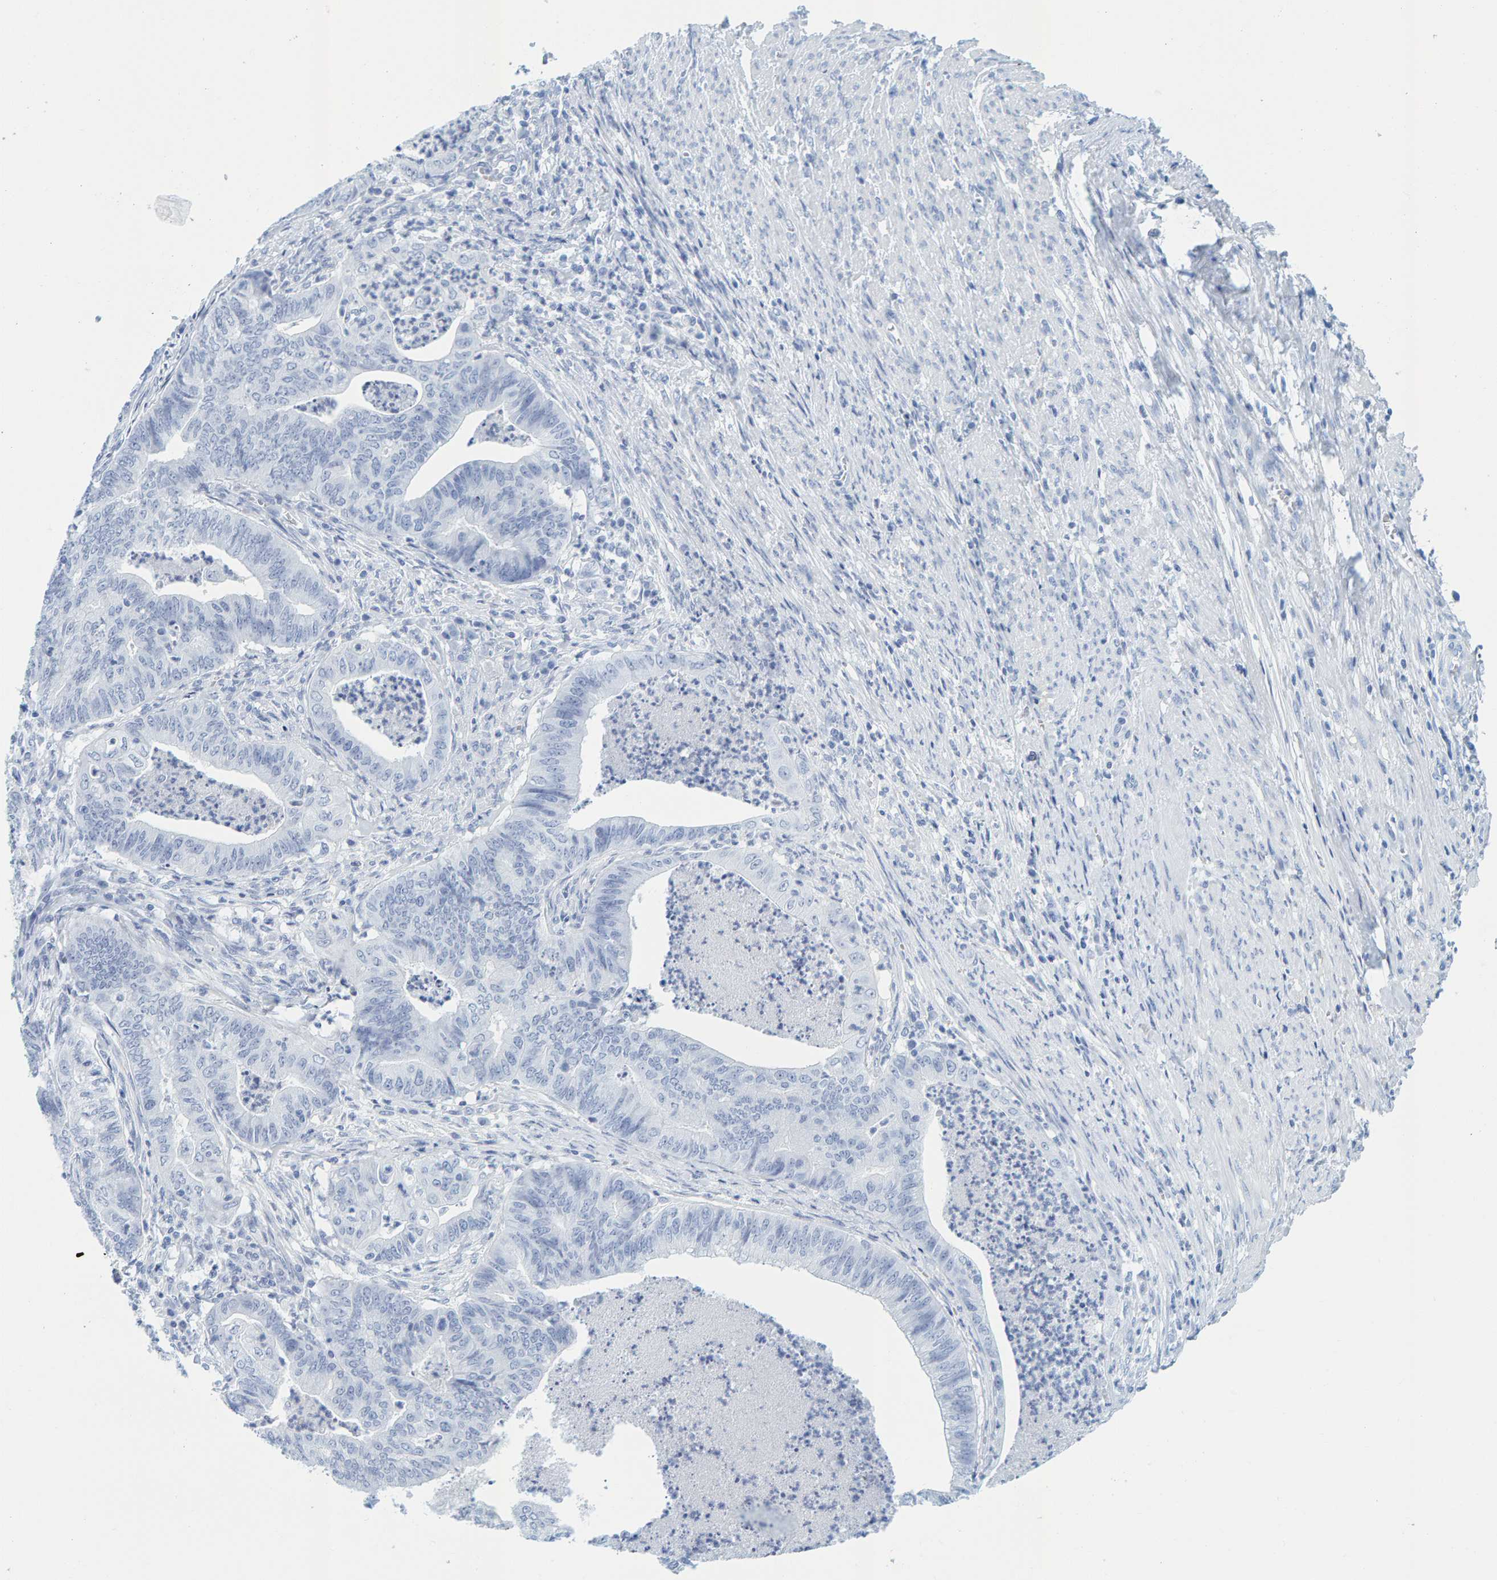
{"staining": {"intensity": "negative", "quantity": "none", "location": "none"}, "tissue": "endometrial cancer", "cell_type": "Tumor cells", "image_type": "cancer", "snomed": [{"axis": "morphology", "description": "Polyp, NOS"}, {"axis": "morphology", "description": "Adenocarcinoma, NOS"}, {"axis": "morphology", "description": "Adenoma, NOS"}, {"axis": "topography", "description": "Endometrium"}], "caption": "Immunohistochemistry (IHC) image of neoplastic tissue: human endometrial polyp stained with DAB (3,3'-diaminobenzidine) demonstrates no significant protein staining in tumor cells.", "gene": "SFTPC", "patient": {"sex": "female", "age": 79}}